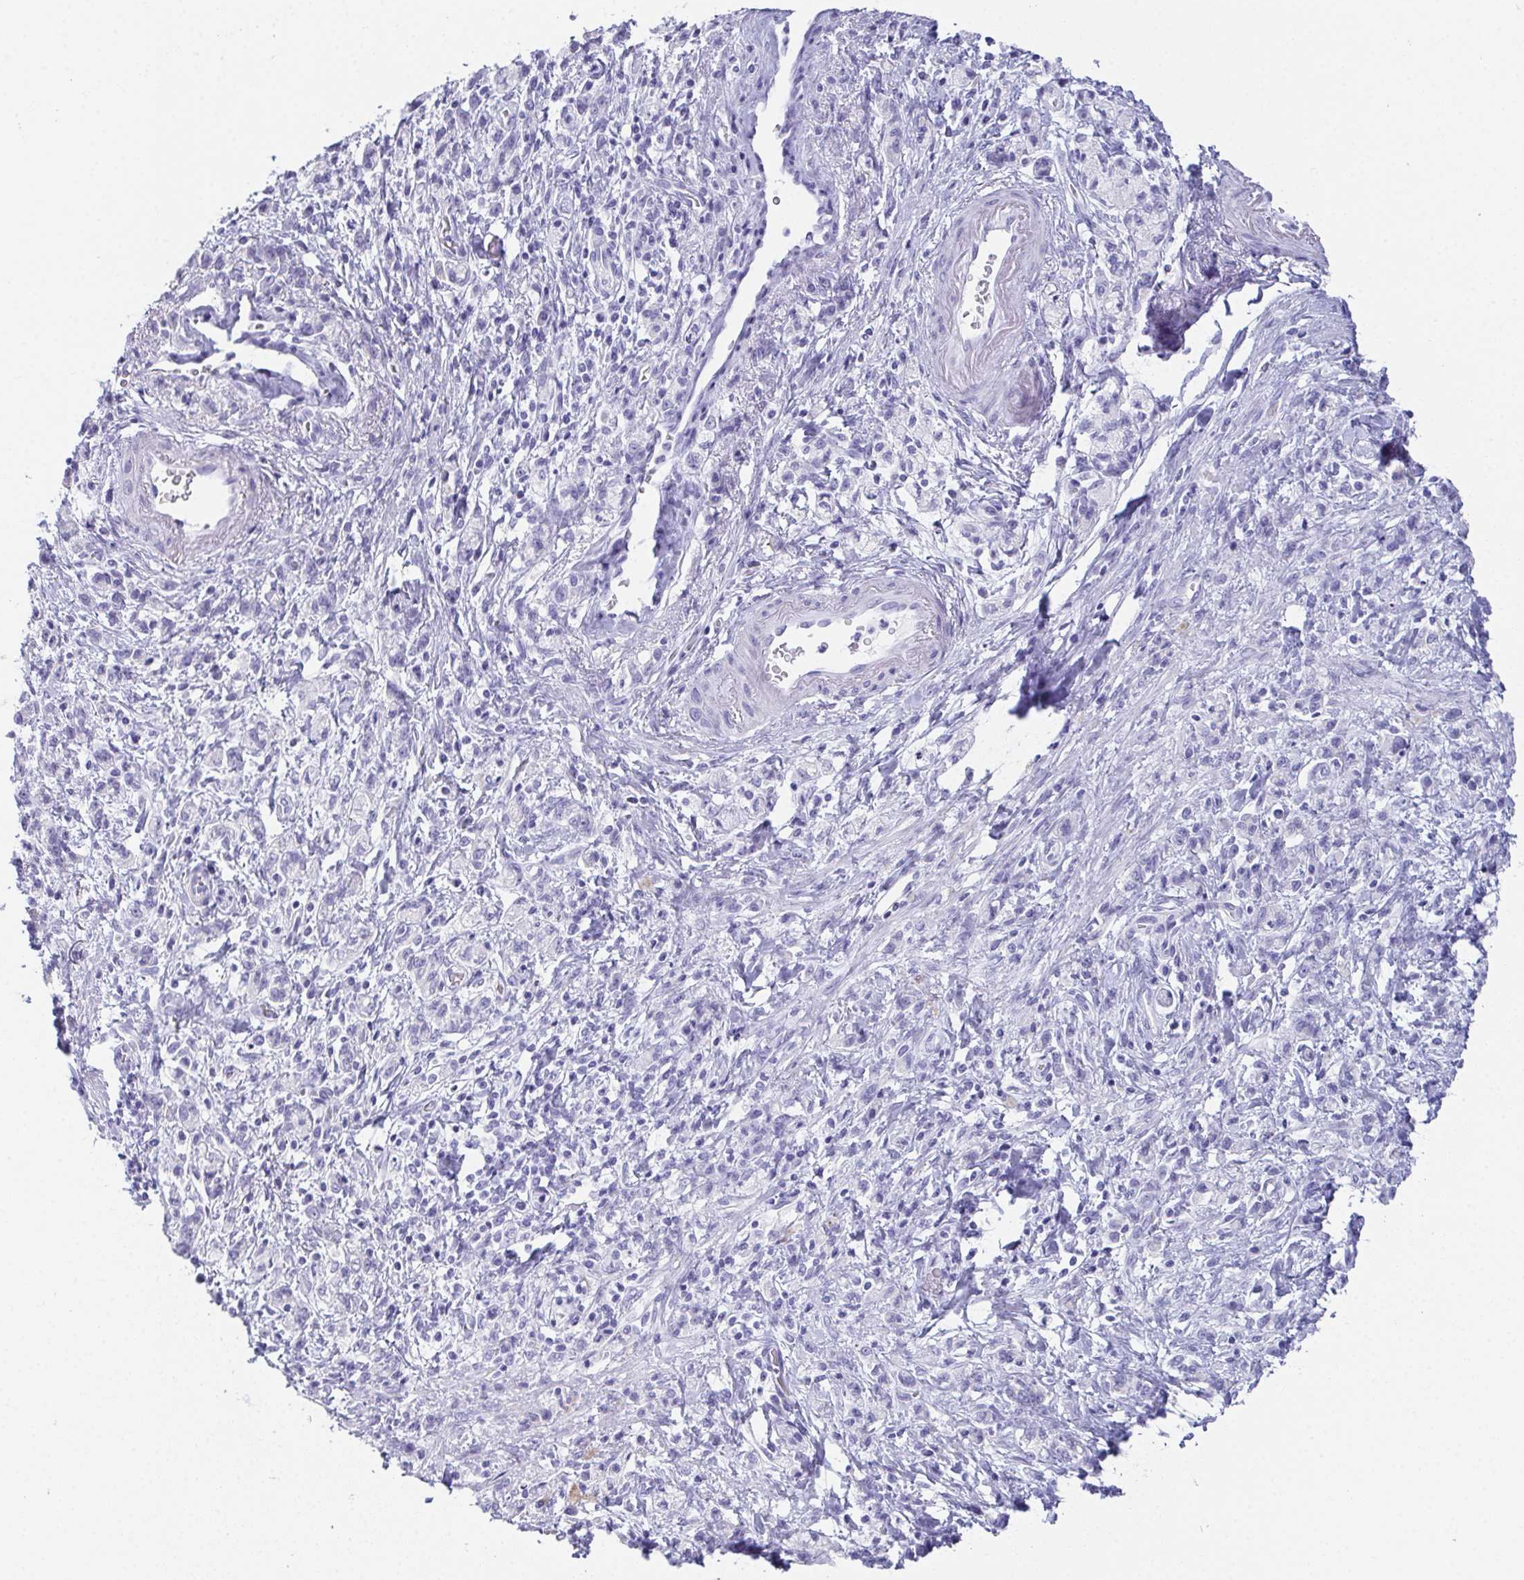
{"staining": {"intensity": "negative", "quantity": "none", "location": "none"}, "tissue": "stomach cancer", "cell_type": "Tumor cells", "image_type": "cancer", "snomed": [{"axis": "morphology", "description": "Adenocarcinoma, NOS"}, {"axis": "topography", "description": "Stomach"}], "caption": "Immunohistochemistry (IHC) image of neoplastic tissue: adenocarcinoma (stomach) stained with DAB demonstrates no significant protein expression in tumor cells.", "gene": "TEX19", "patient": {"sex": "male", "age": 77}}